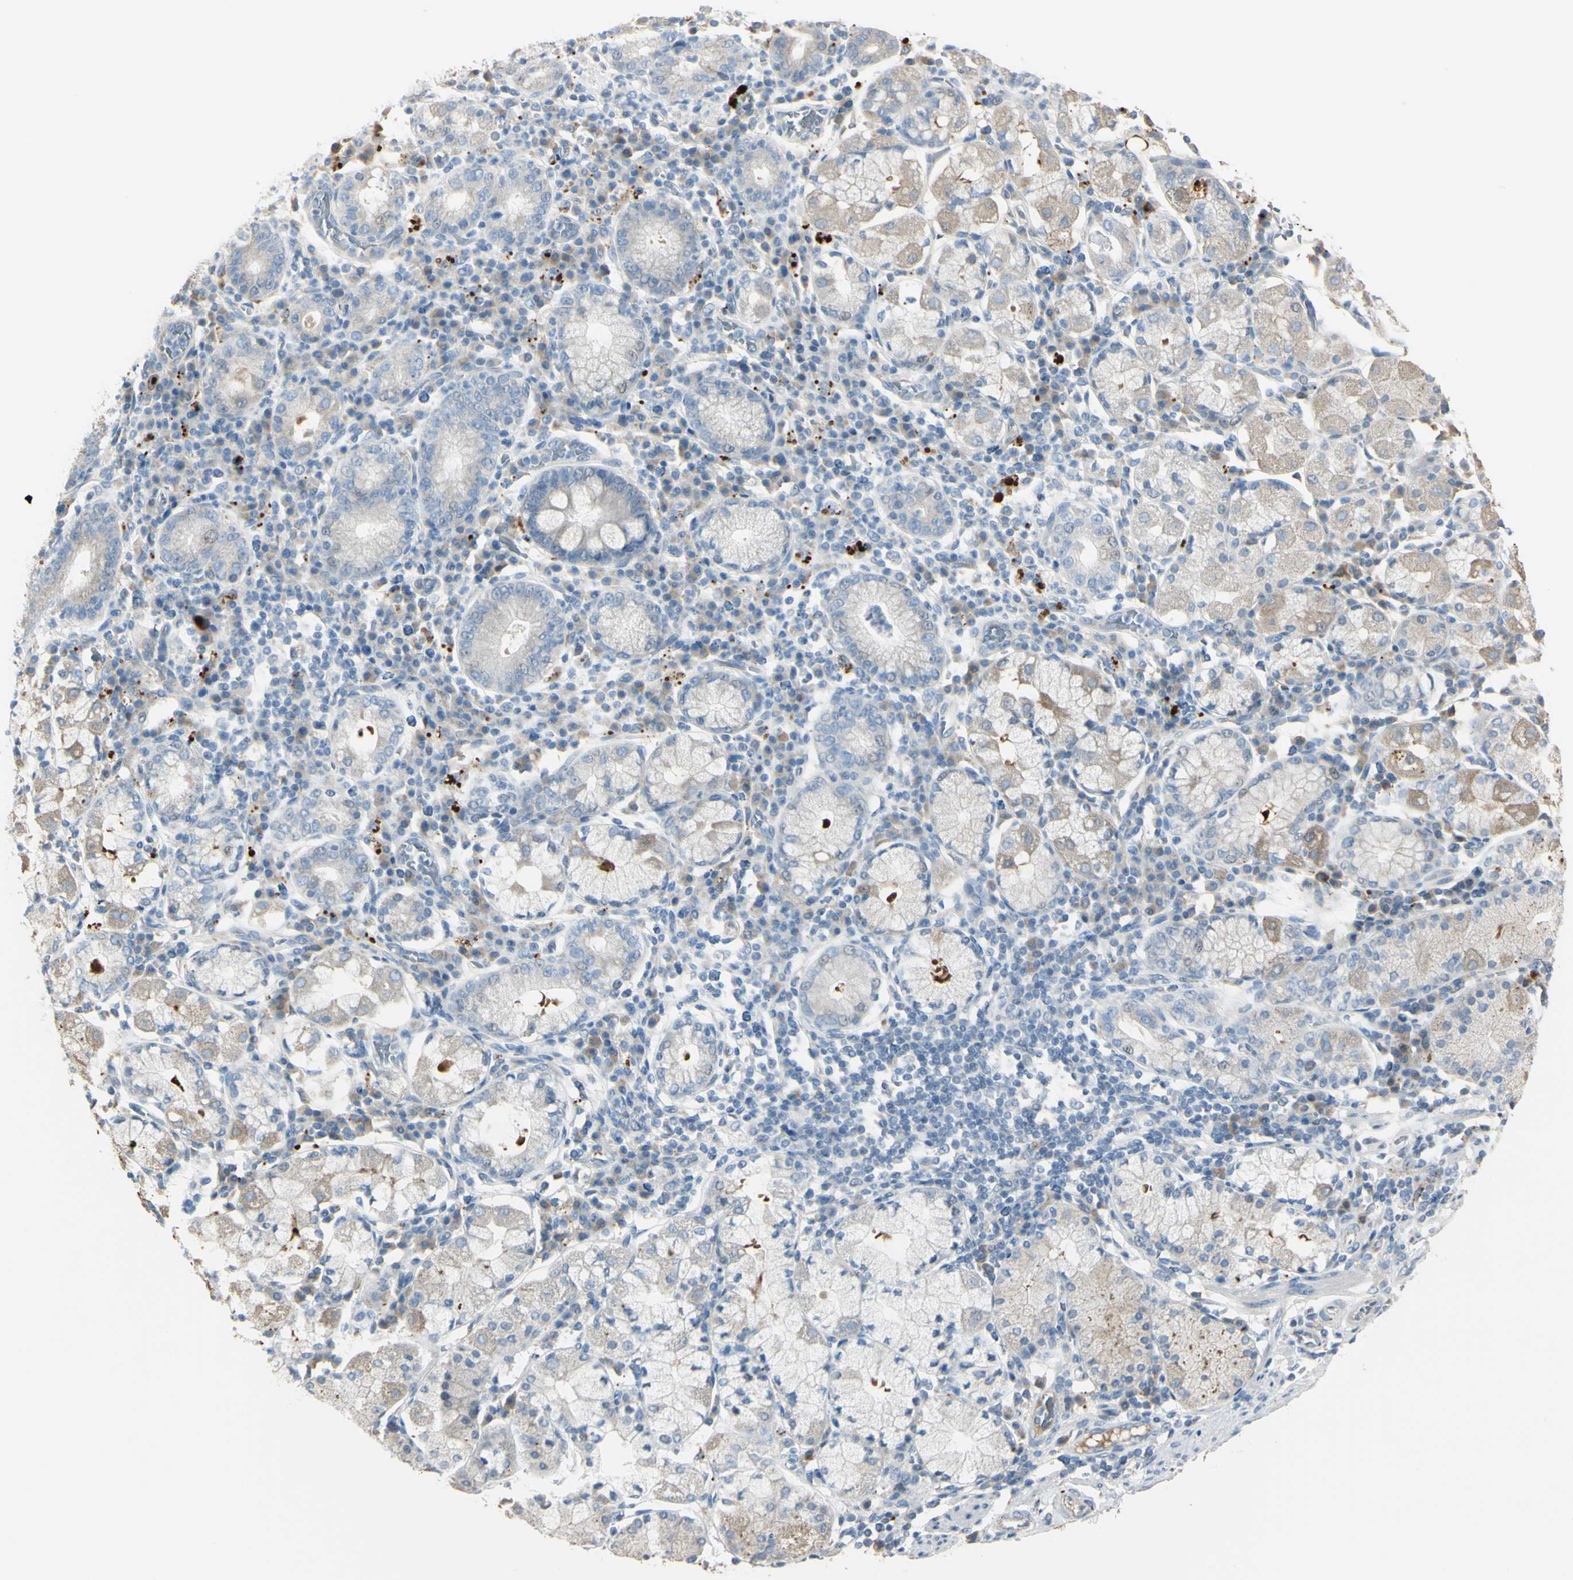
{"staining": {"intensity": "weak", "quantity": ">75%", "location": "cytoplasmic/membranous"}, "tissue": "stomach cancer", "cell_type": "Tumor cells", "image_type": "cancer", "snomed": [{"axis": "morphology", "description": "Adenocarcinoma, NOS"}, {"axis": "topography", "description": "Stomach"}], "caption": "Protein analysis of stomach cancer tissue exhibits weak cytoplasmic/membranous staining in about >75% of tumor cells. Nuclei are stained in blue.", "gene": "ANGPTL1", "patient": {"sex": "male", "age": 82}}